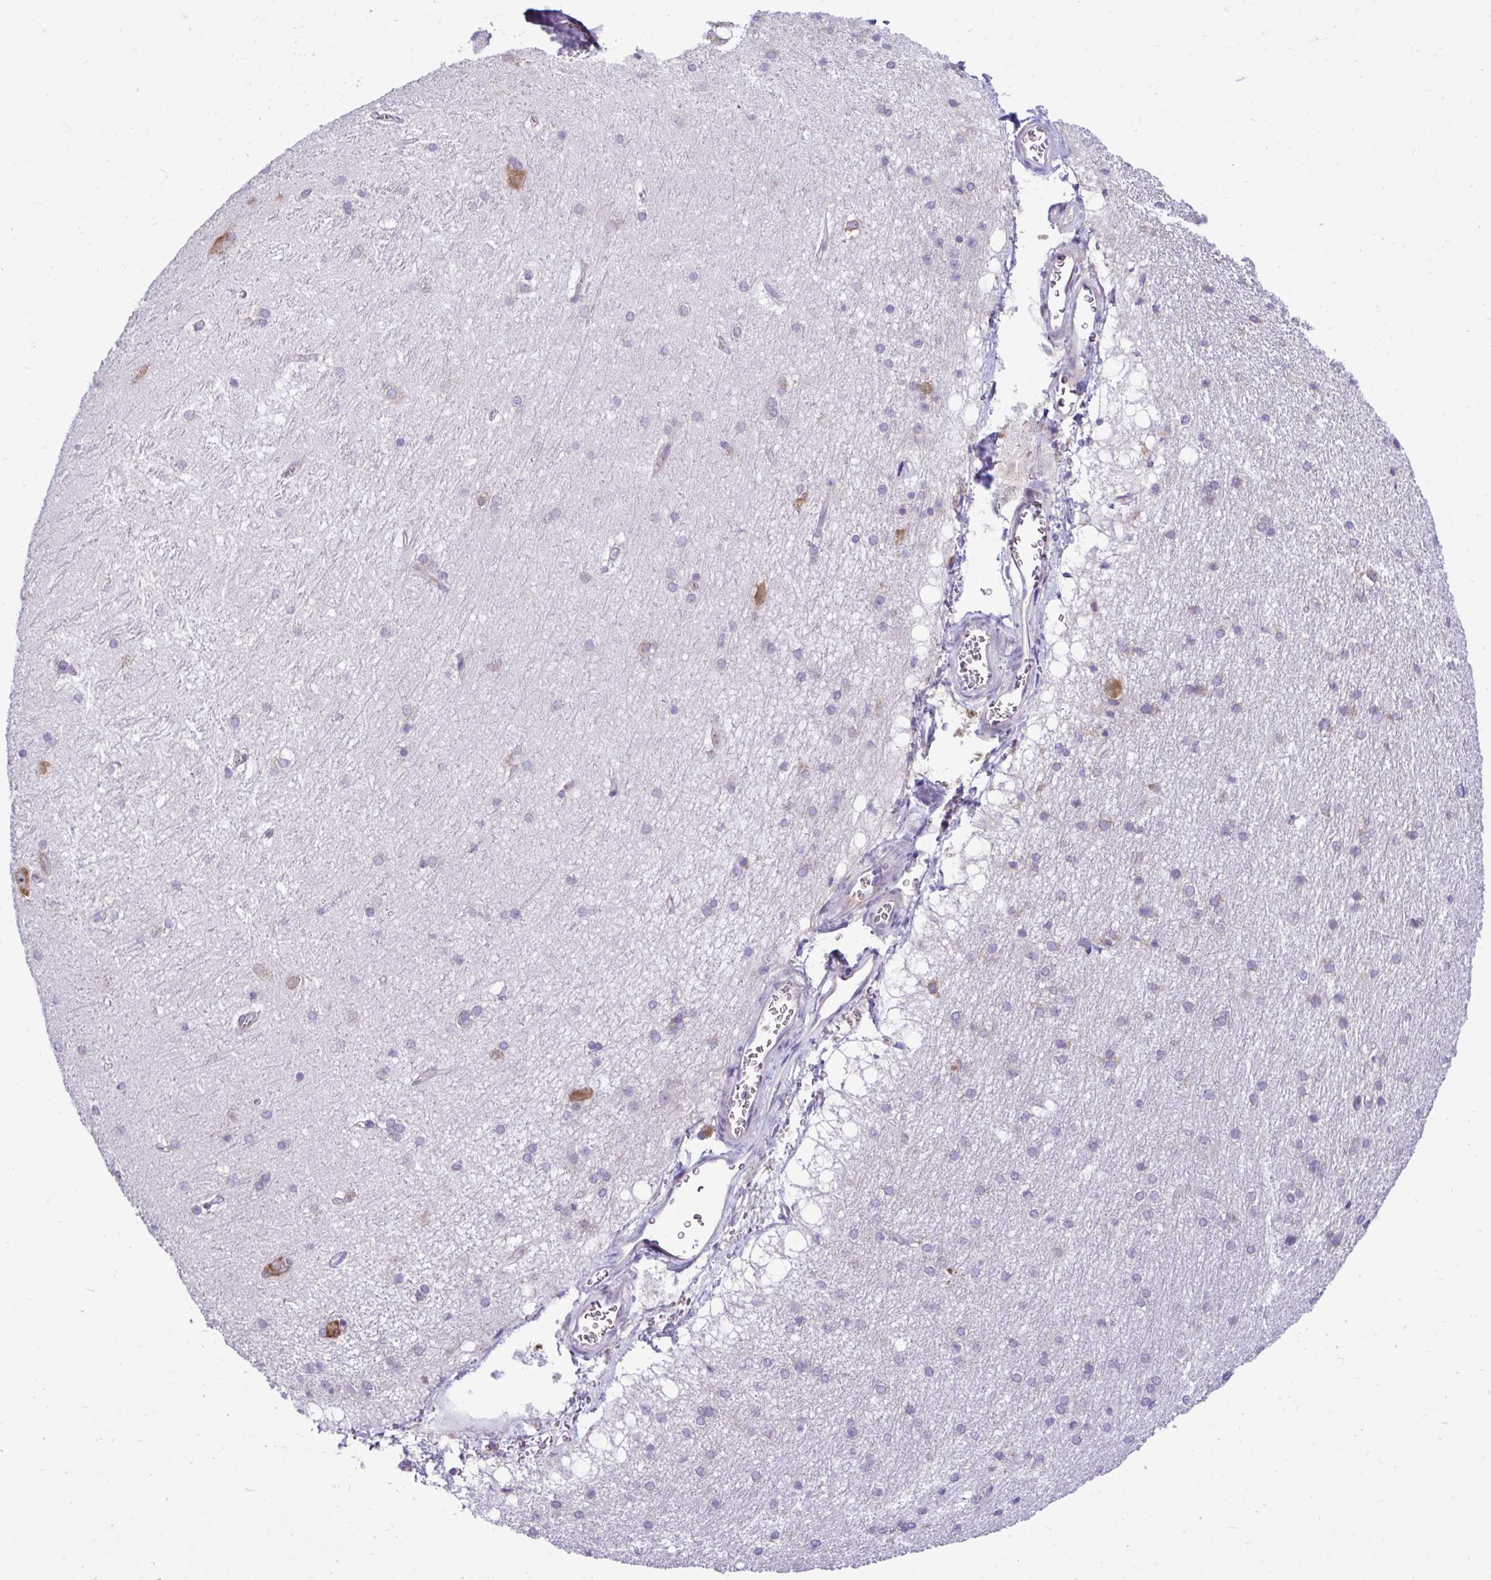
{"staining": {"intensity": "negative", "quantity": "none", "location": "none"}, "tissue": "hippocampus", "cell_type": "Glial cells", "image_type": "normal", "snomed": [{"axis": "morphology", "description": "Normal tissue, NOS"}, {"axis": "topography", "description": "Cerebral cortex"}, {"axis": "topography", "description": "Hippocampus"}], "caption": "A histopathology image of human hippocampus is negative for staining in glial cells. (DAB immunohistochemistry (IHC) with hematoxylin counter stain).", "gene": "RPL7", "patient": {"sex": "female", "age": 19}}